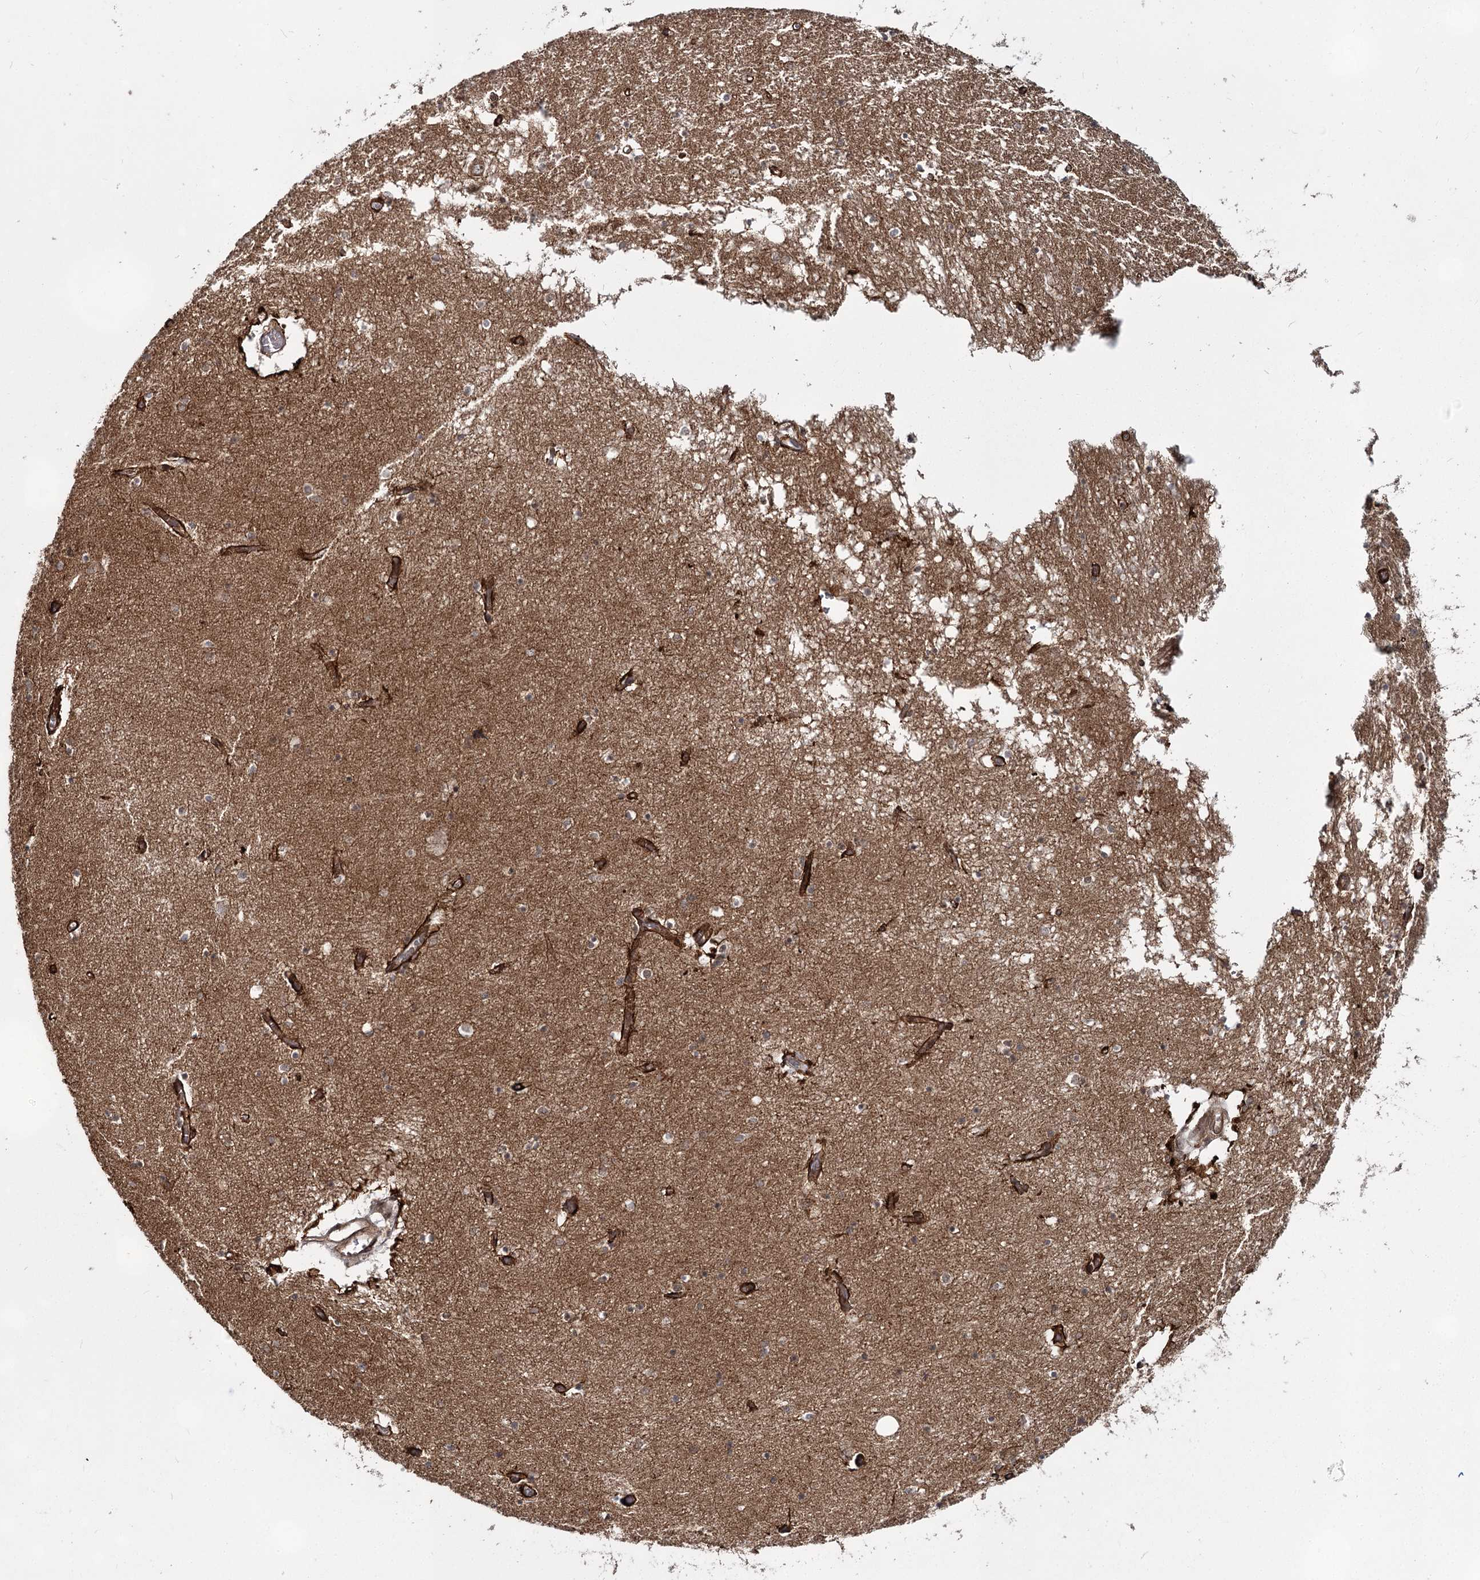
{"staining": {"intensity": "moderate", "quantity": "<25%", "location": "cytoplasmic/membranous"}, "tissue": "hippocampus", "cell_type": "Glial cells", "image_type": "normal", "snomed": [{"axis": "morphology", "description": "Normal tissue, NOS"}, {"axis": "topography", "description": "Hippocampus"}], "caption": "This is an image of IHC staining of unremarkable hippocampus, which shows moderate positivity in the cytoplasmic/membranous of glial cells.", "gene": "IQSEC1", "patient": {"sex": "male", "age": 70}}